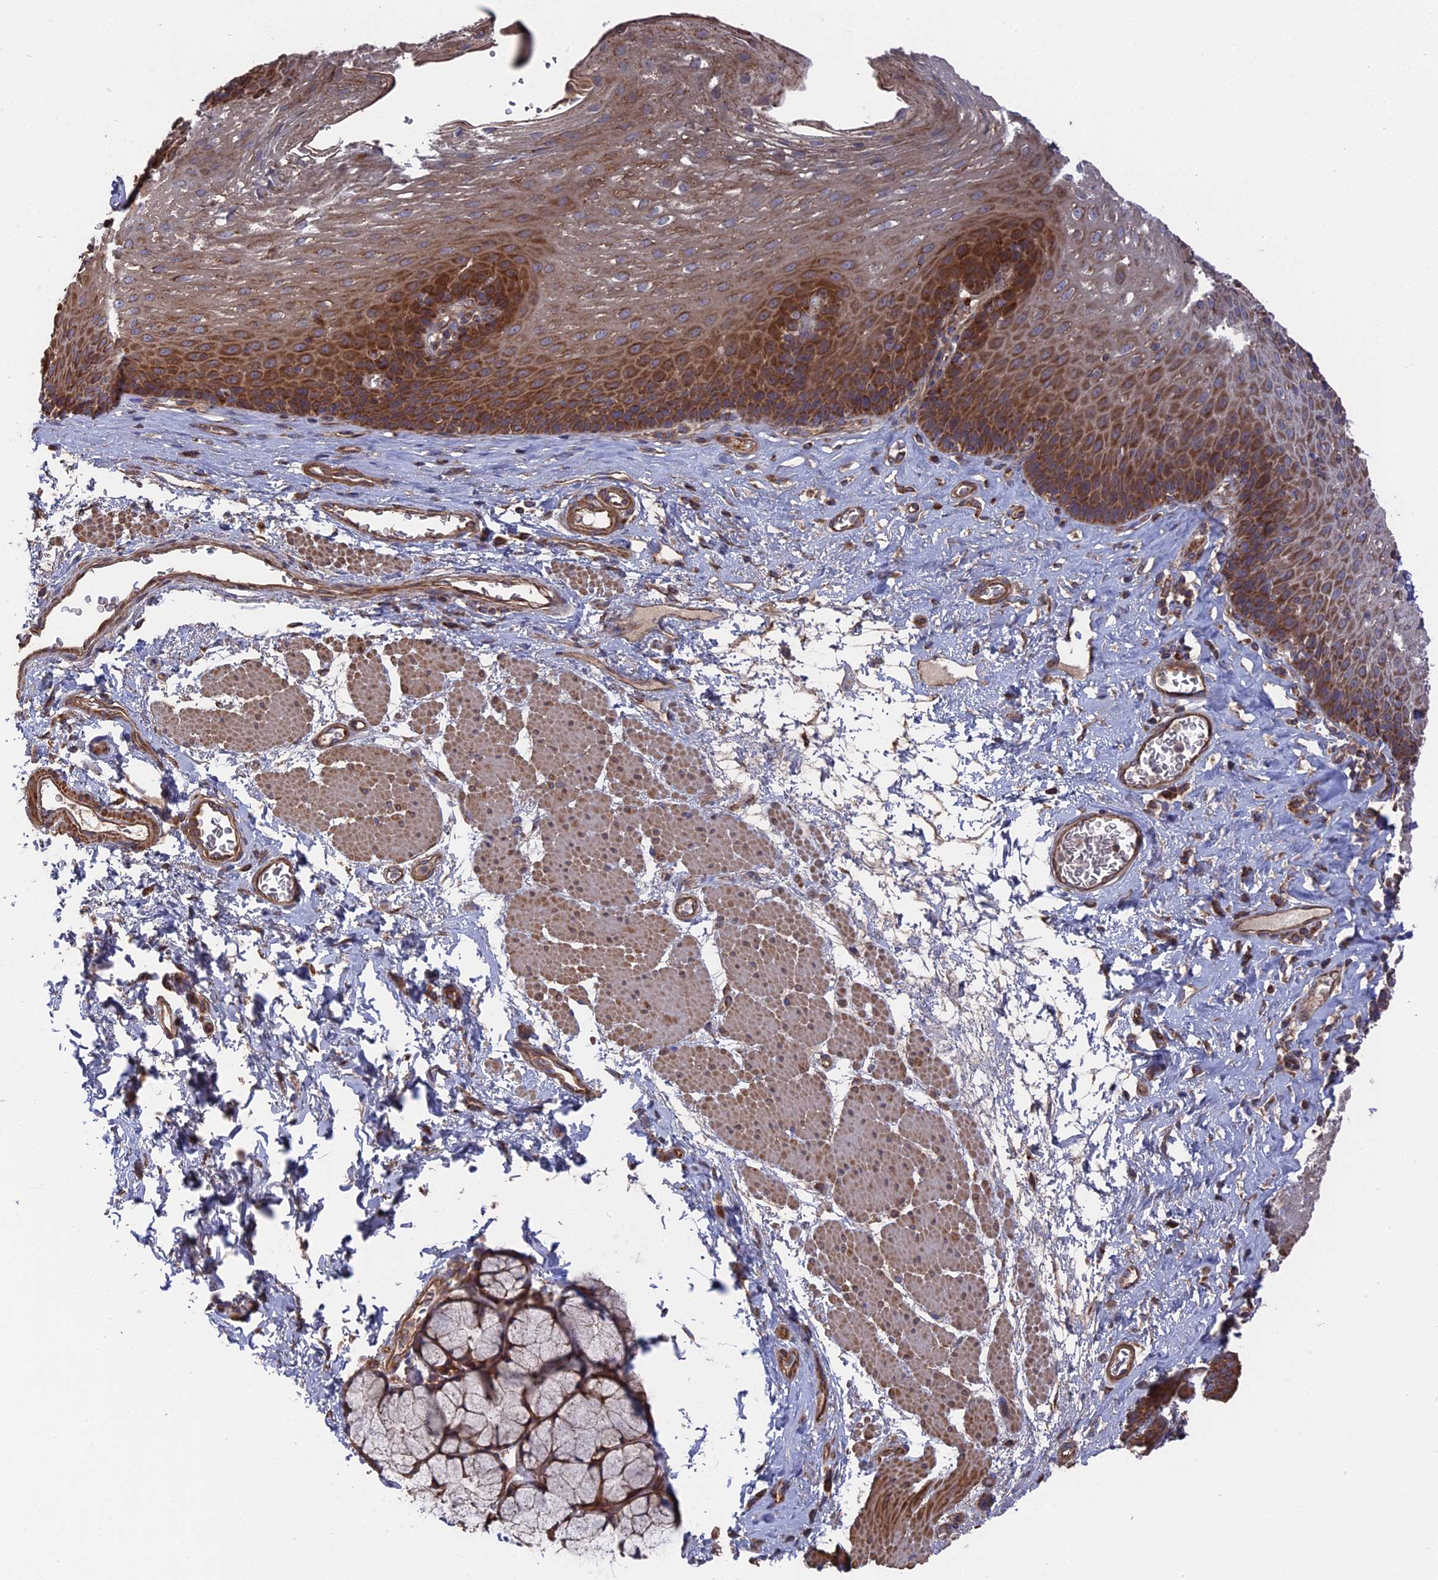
{"staining": {"intensity": "strong", "quantity": ">75%", "location": "cytoplasmic/membranous"}, "tissue": "esophagus", "cell_type": "Squamous epithelial cells", "image_type": "normal", "snomed": [{"axis": "morphology", "description": "Normal tissue, NOS"}, {"axis": "topography", "description": "Esophagus"}], "caption": "Protein expression analysis of normal human esophagus reveals strong cytoplasmic/membranous staining in about >75% of squamous epithelial cells. Nuclei are stained in blue.", "gene": "TELO2", "patient": {"sex": "female", "age": 66}}